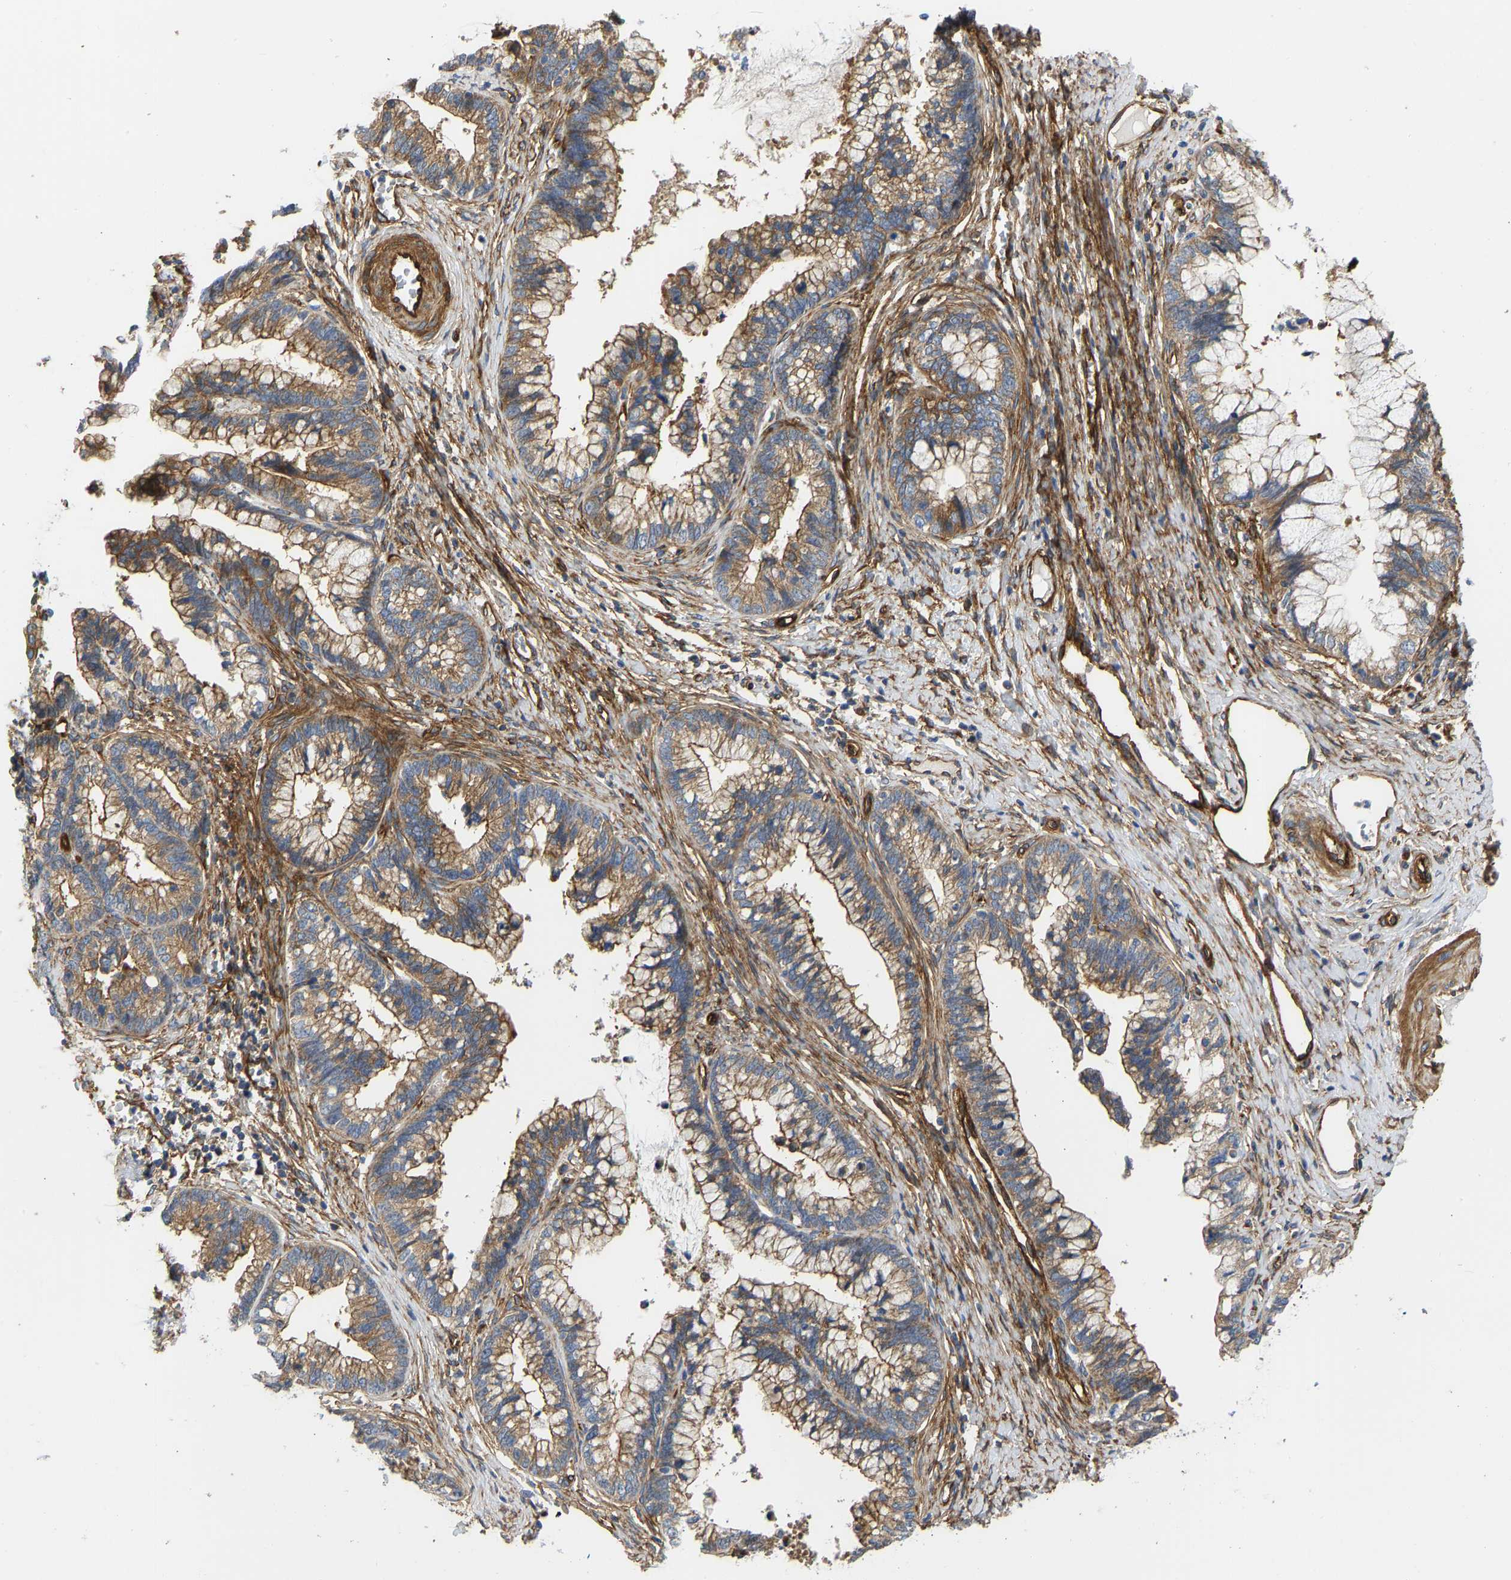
{"staining": {"intensity": "moderate", "quantity": ">75%", "location": "cytoplasmic/membranous"}, "tissue": "cervical cancer", "cell_type": "Tumor cells", "image_type": "cancer", "snomed": [{"axis": "morphology", "description": "Adenocarcinoma, NOS"}, {"axis": "topography", "description": "Cervix"}], "caption": "Brown immunohistochemical staining in human cervical adenocarcinoma reveals moderate cytoplasmic/membranous expression in approximately >75% of tumor cells.", "gene": "MYO1C", "patient": {"sex": "female", "age": 44}}